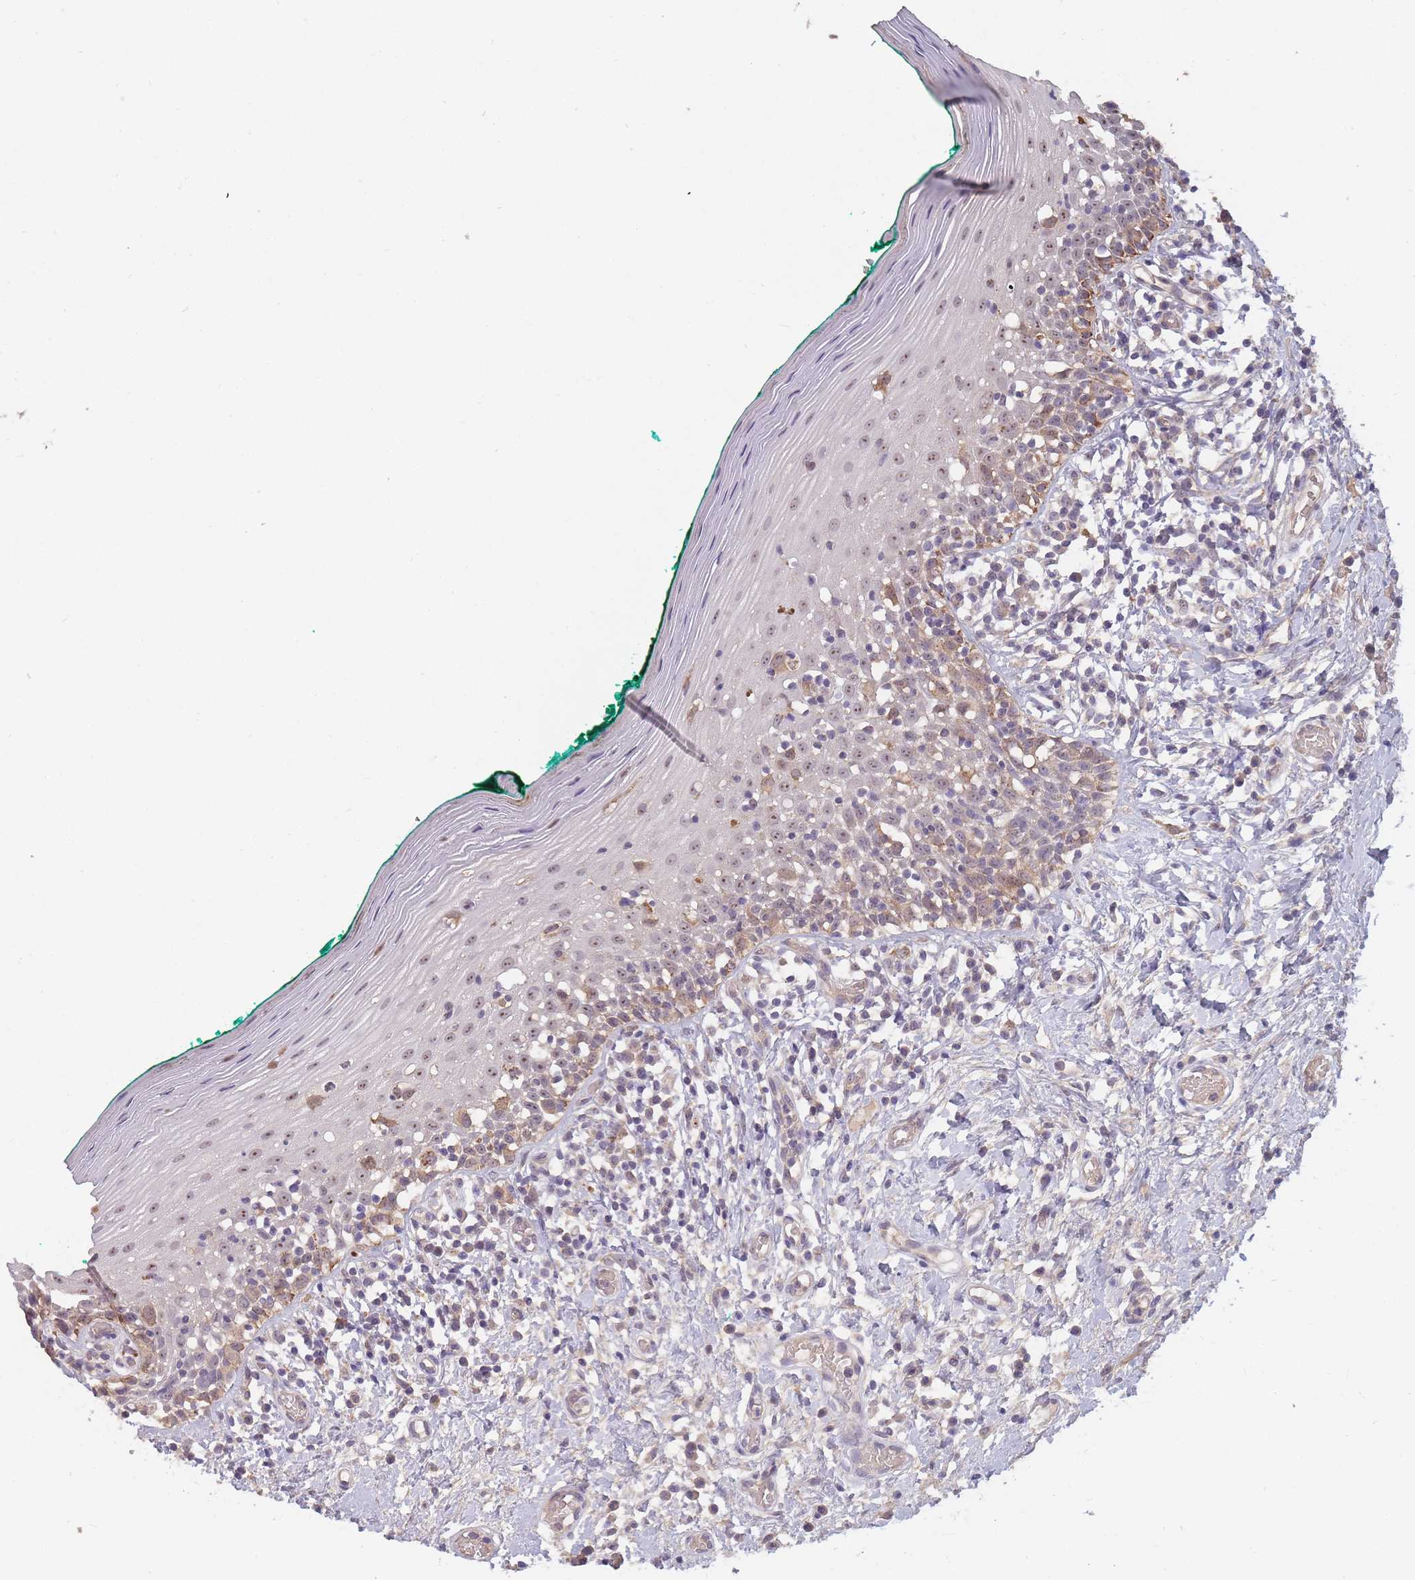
{"staining": {"intensity": "moderate", "quantity": "25%-75%", "location": "cytoplasmic/membranous,nuclear"}, "tissue": "oral mucosa", "cell_type": "Squamous epithelial cells", "image_type": "normal", "snomed": [{"axis": "morphology", "description": "Normal tissue, NOS"}, {"axis": "topography", "description": "Oral tissue"}], "caption": "Squamous epithelial cells display medium levels of moderate cytoplasmic/membranous,nuclear positivity in approximately 25%-75% of cells in benign human oral mucosa. The staining was performed using DAB (3,3'-diaminobenzidine), with brown indicating positive protein expression. Nuclei are stained blue with hematoxylin.", "gene": "KIAA1755", "patient": {"sex": "female", "age": 83}}